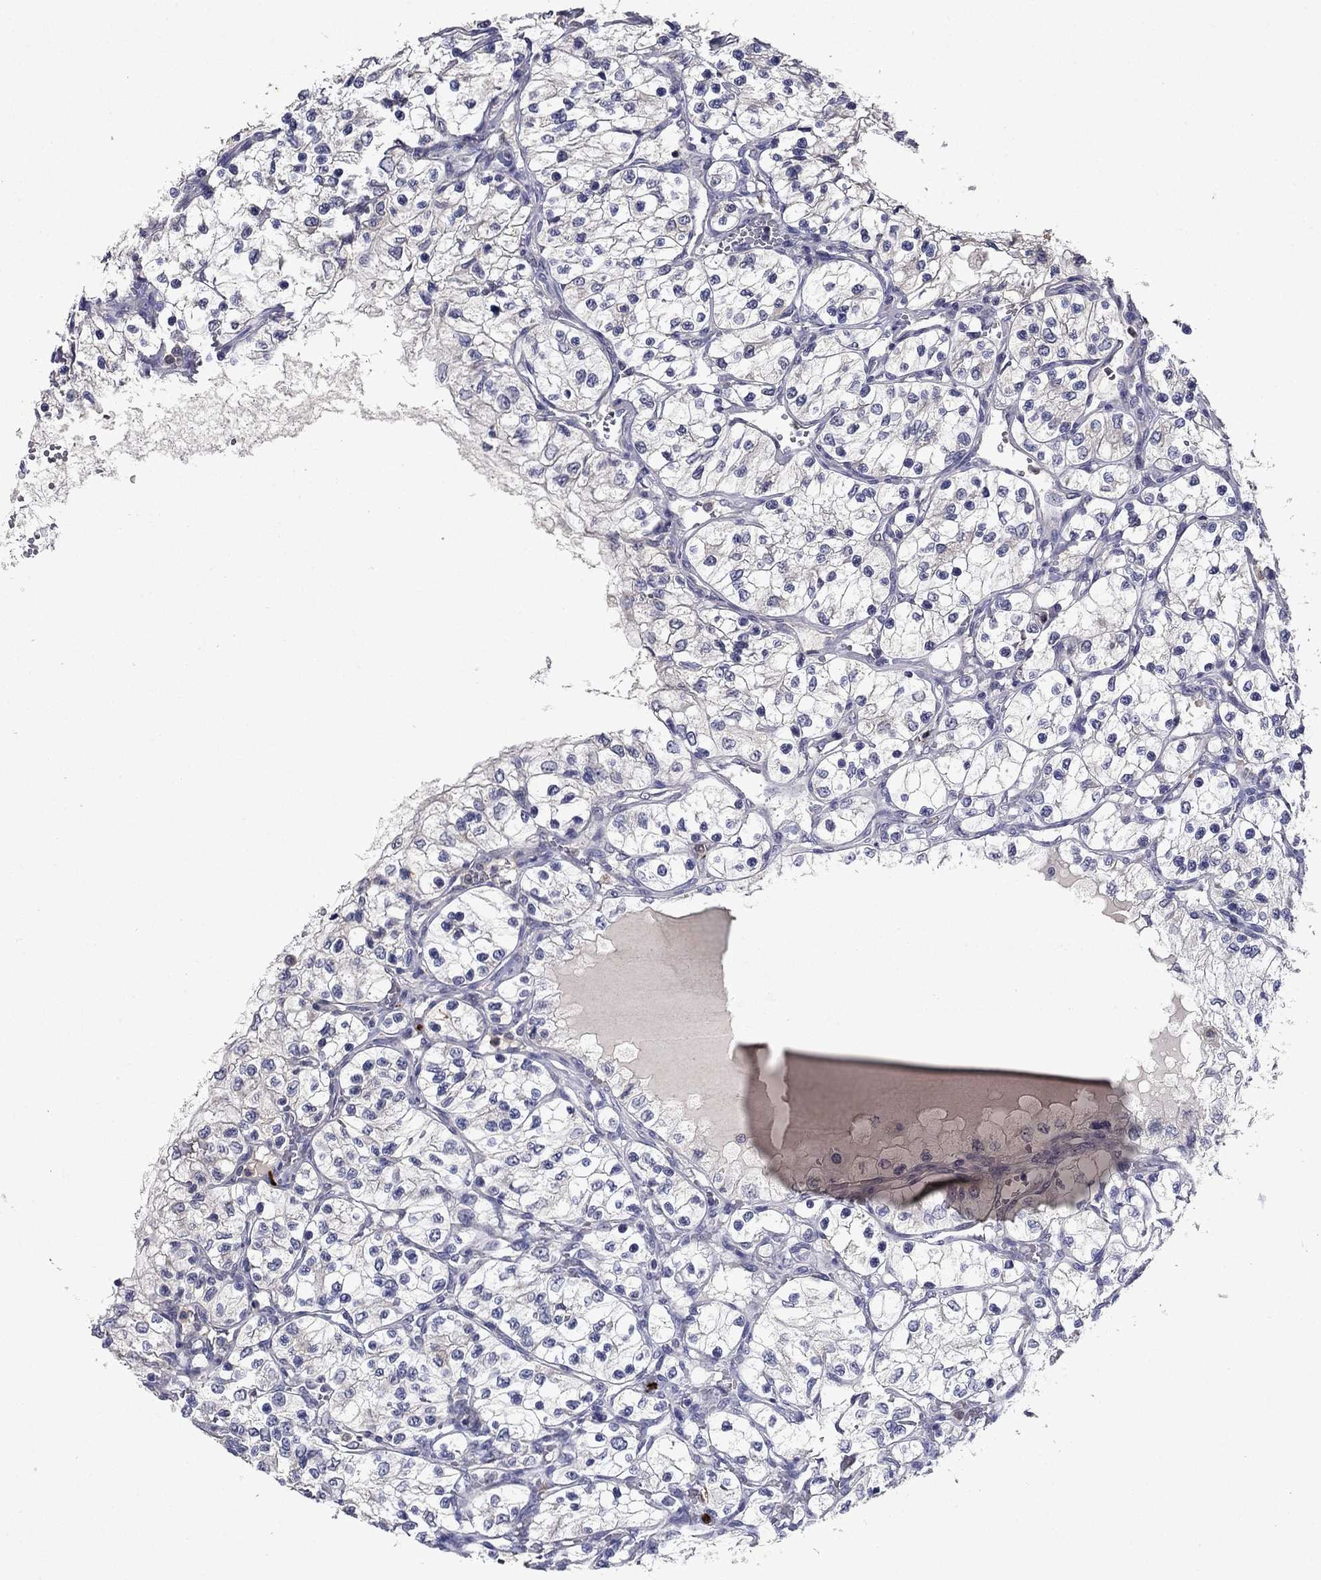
{"staining": {"intensity": "negative", "quantity": "none", "location": "none"}, "tissue": "renal cancer", "cell_type": "Tumor cells", "image_type": "cancer", "snomed": [{"axis": "morphology", "description": "Adenocarcinoma, NOS"}, {"axis": "topography", "description": "Kidney"}], "caption": "The immunohistochemistry image has no significant positivity in tumor cells of adenocarcinoma (renal) tissue.", "gene": "IRF5", "patient": {"sex": "female", "age": 69}}